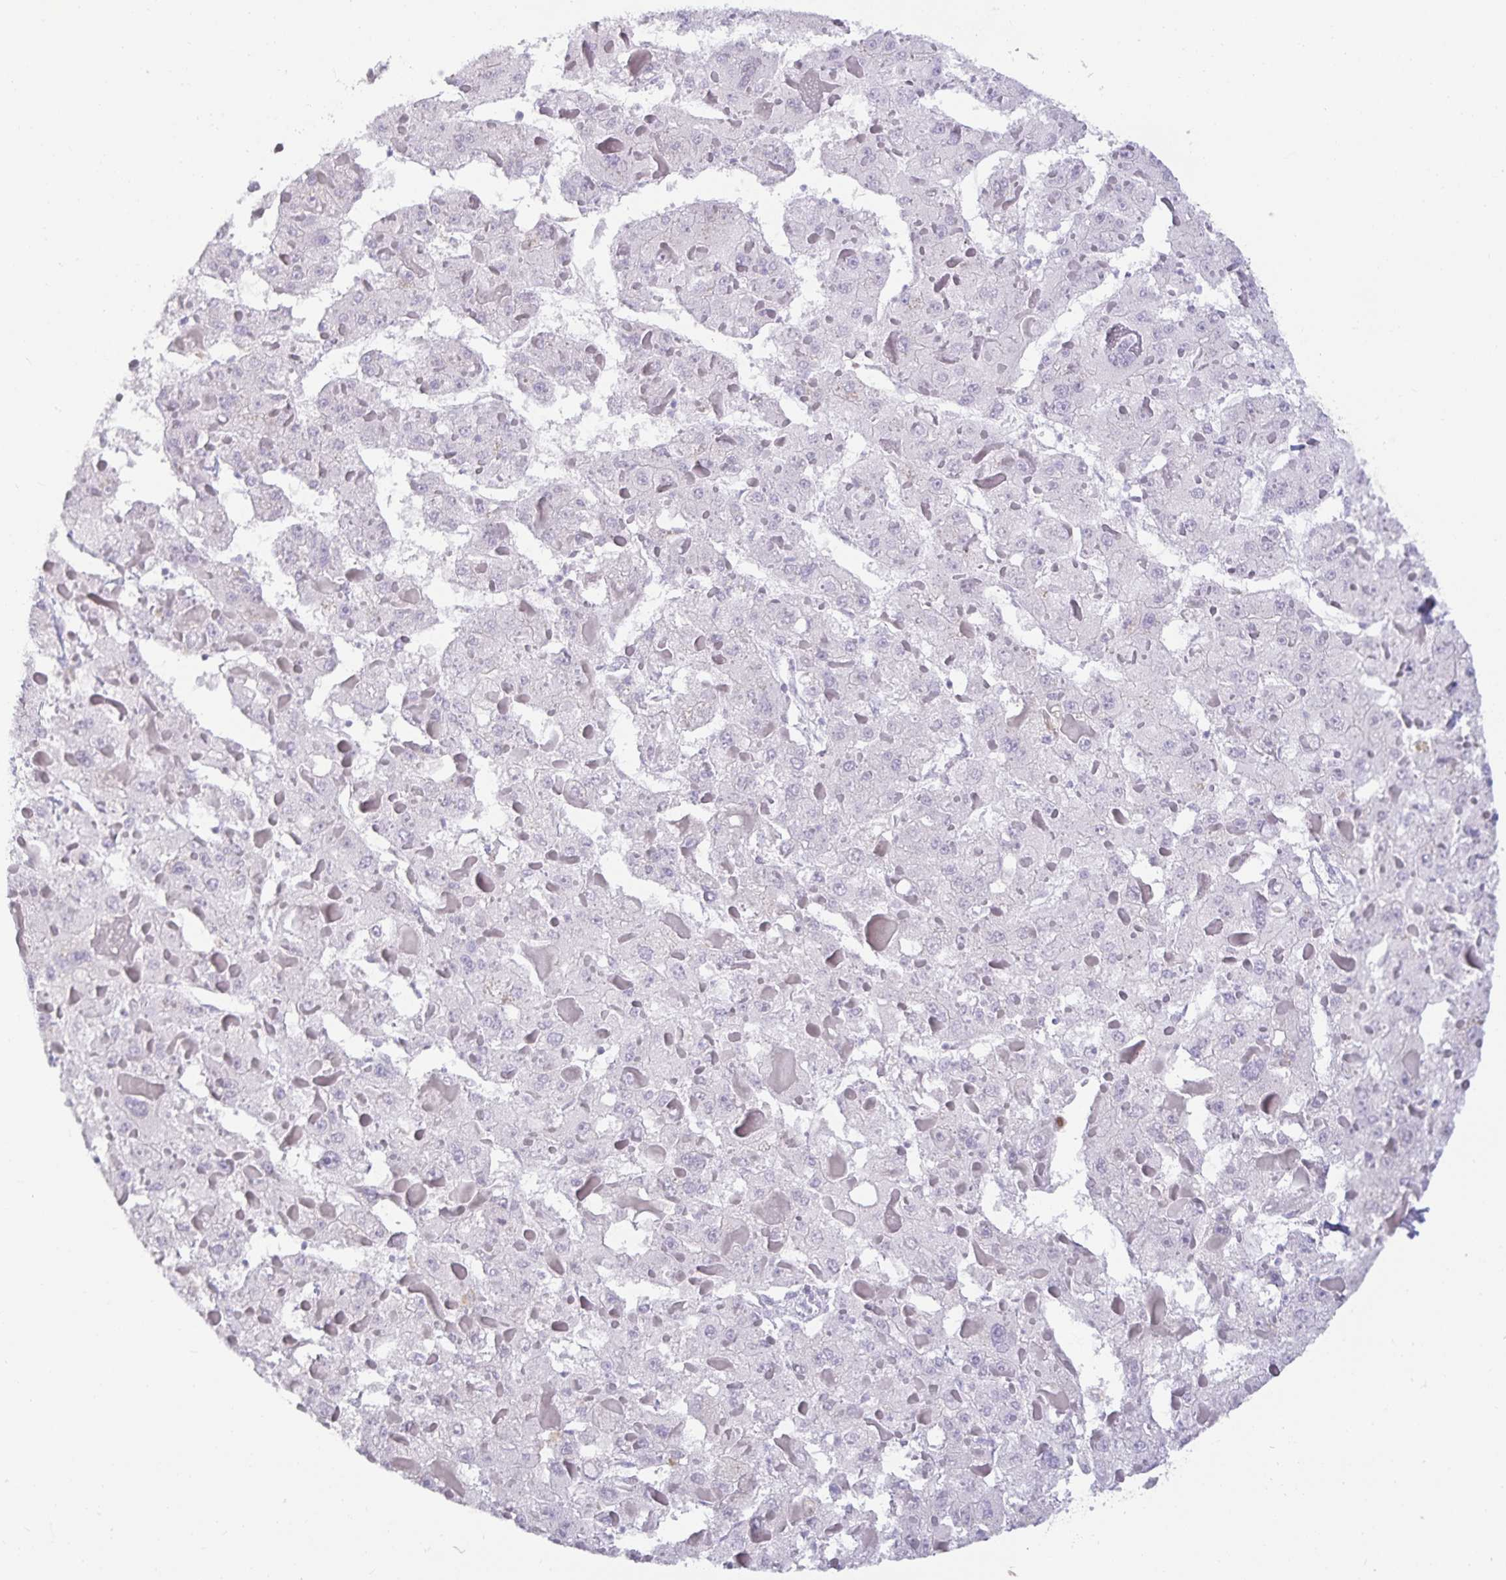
{"staining": {"intensity": "negative", "quantity": "none", "location": "none"}, "tissue": "liver cancer", "cell_type": "Tumor cells", "image_type": "cancer", "snomed": [{"axis": "morphology", "description": "Carcinoma, Hepatocellular, NOS"}, {"axis": "topography", "description": "Liver"}], "caption": "IHC of human hepatocellular carcinoma (liver) reveals no positivity in tumor cells.", "gene": "SPAG4", "patient": {"sex": "female", "age": 73}}